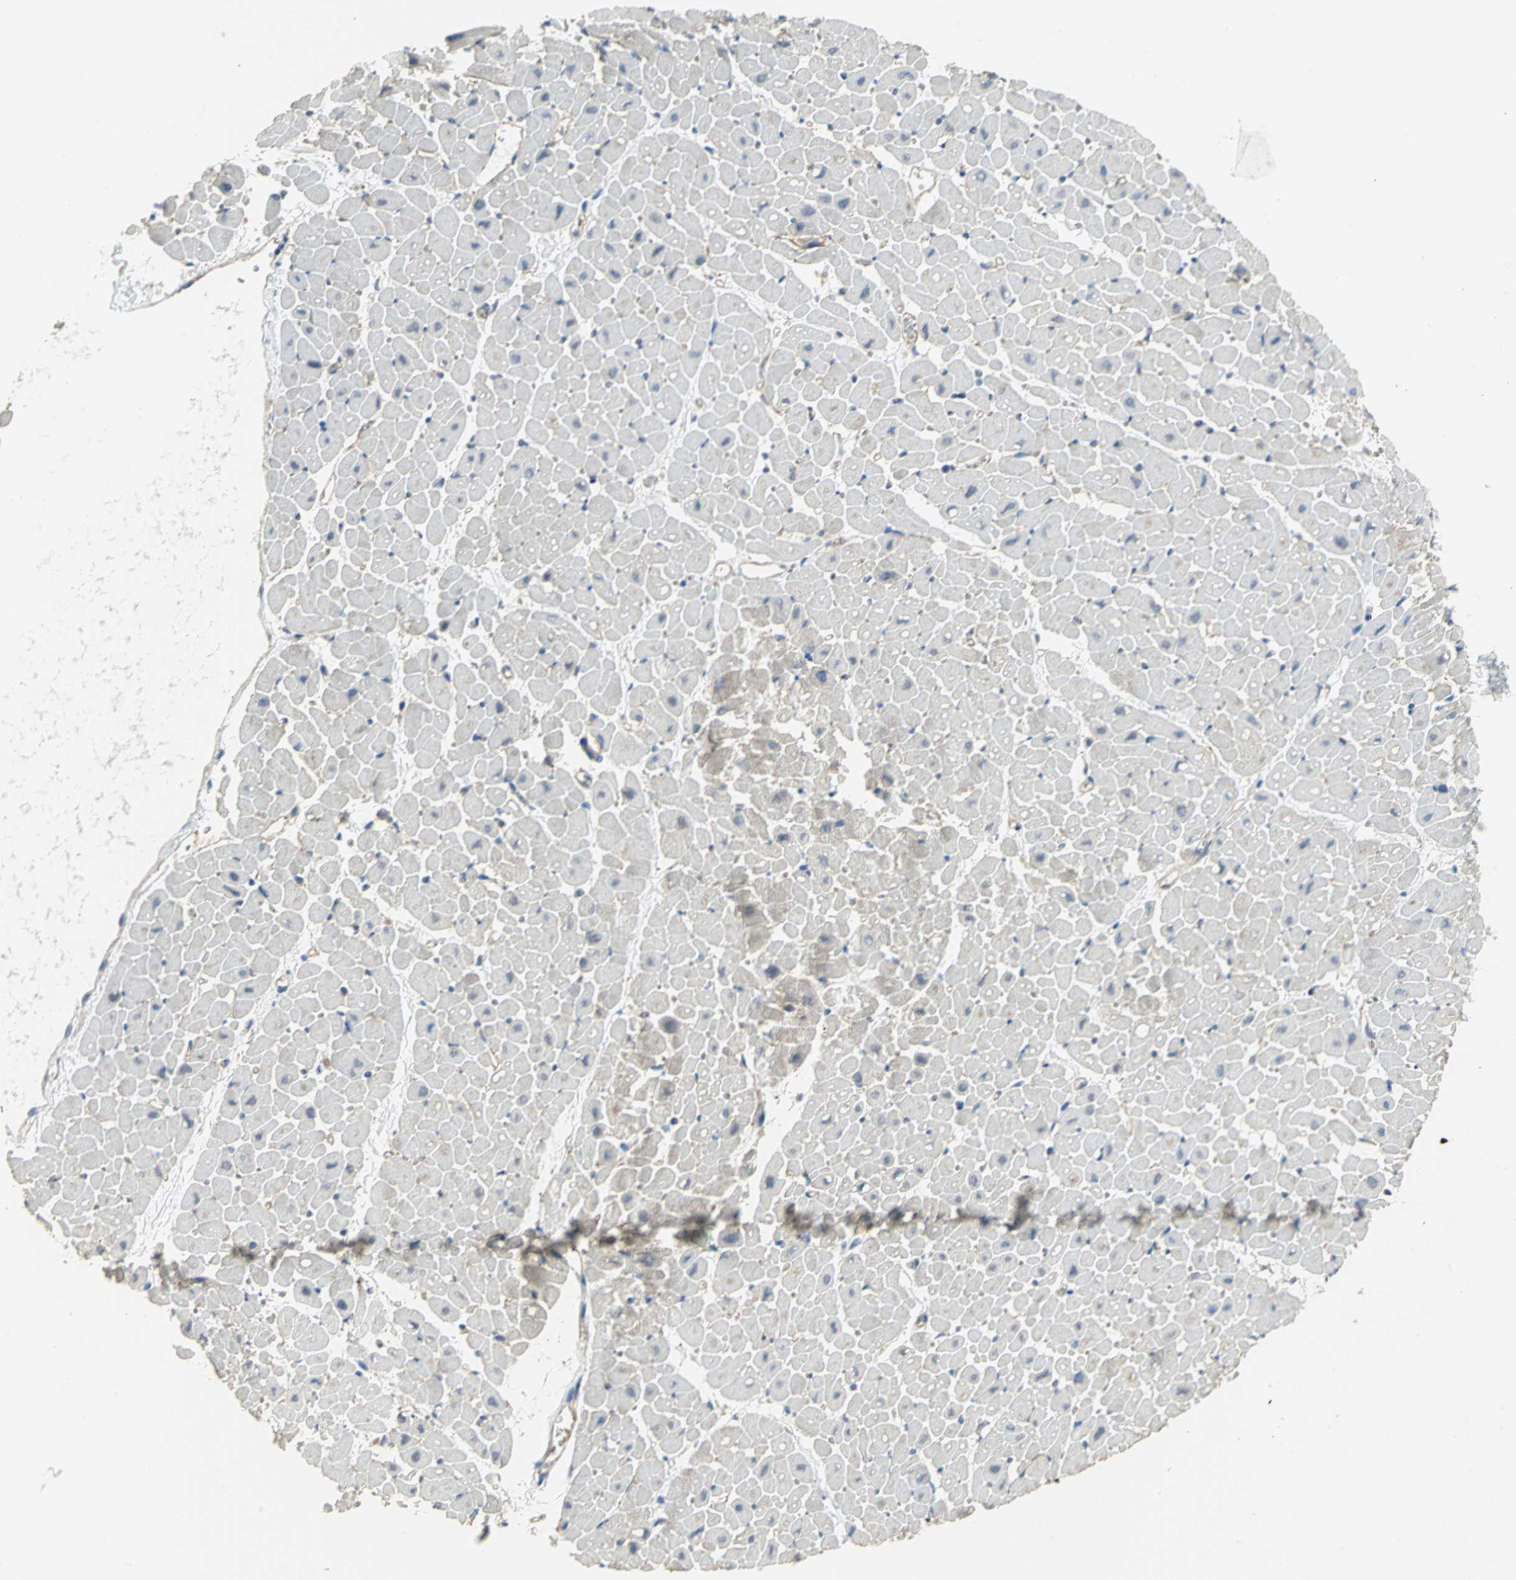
{"staining": {"intensity": "negative", "quantity": "none", "location": "none"}, "tissue": "heart muscle", "cell_type": "Cardiomyocytes", "image_type": "normal", "snomed": [{"axis": "morphology", "description": "Normal tissue, NOS"}, {"axis": "topography", "description": "Heart"}], "caption": "DAB immunohistochemical staining of normal heart muscle displays no significant expression in cardiomyocytes.", "gene": "HTR1F", "patient": {"sex": "male", "age": 45}}